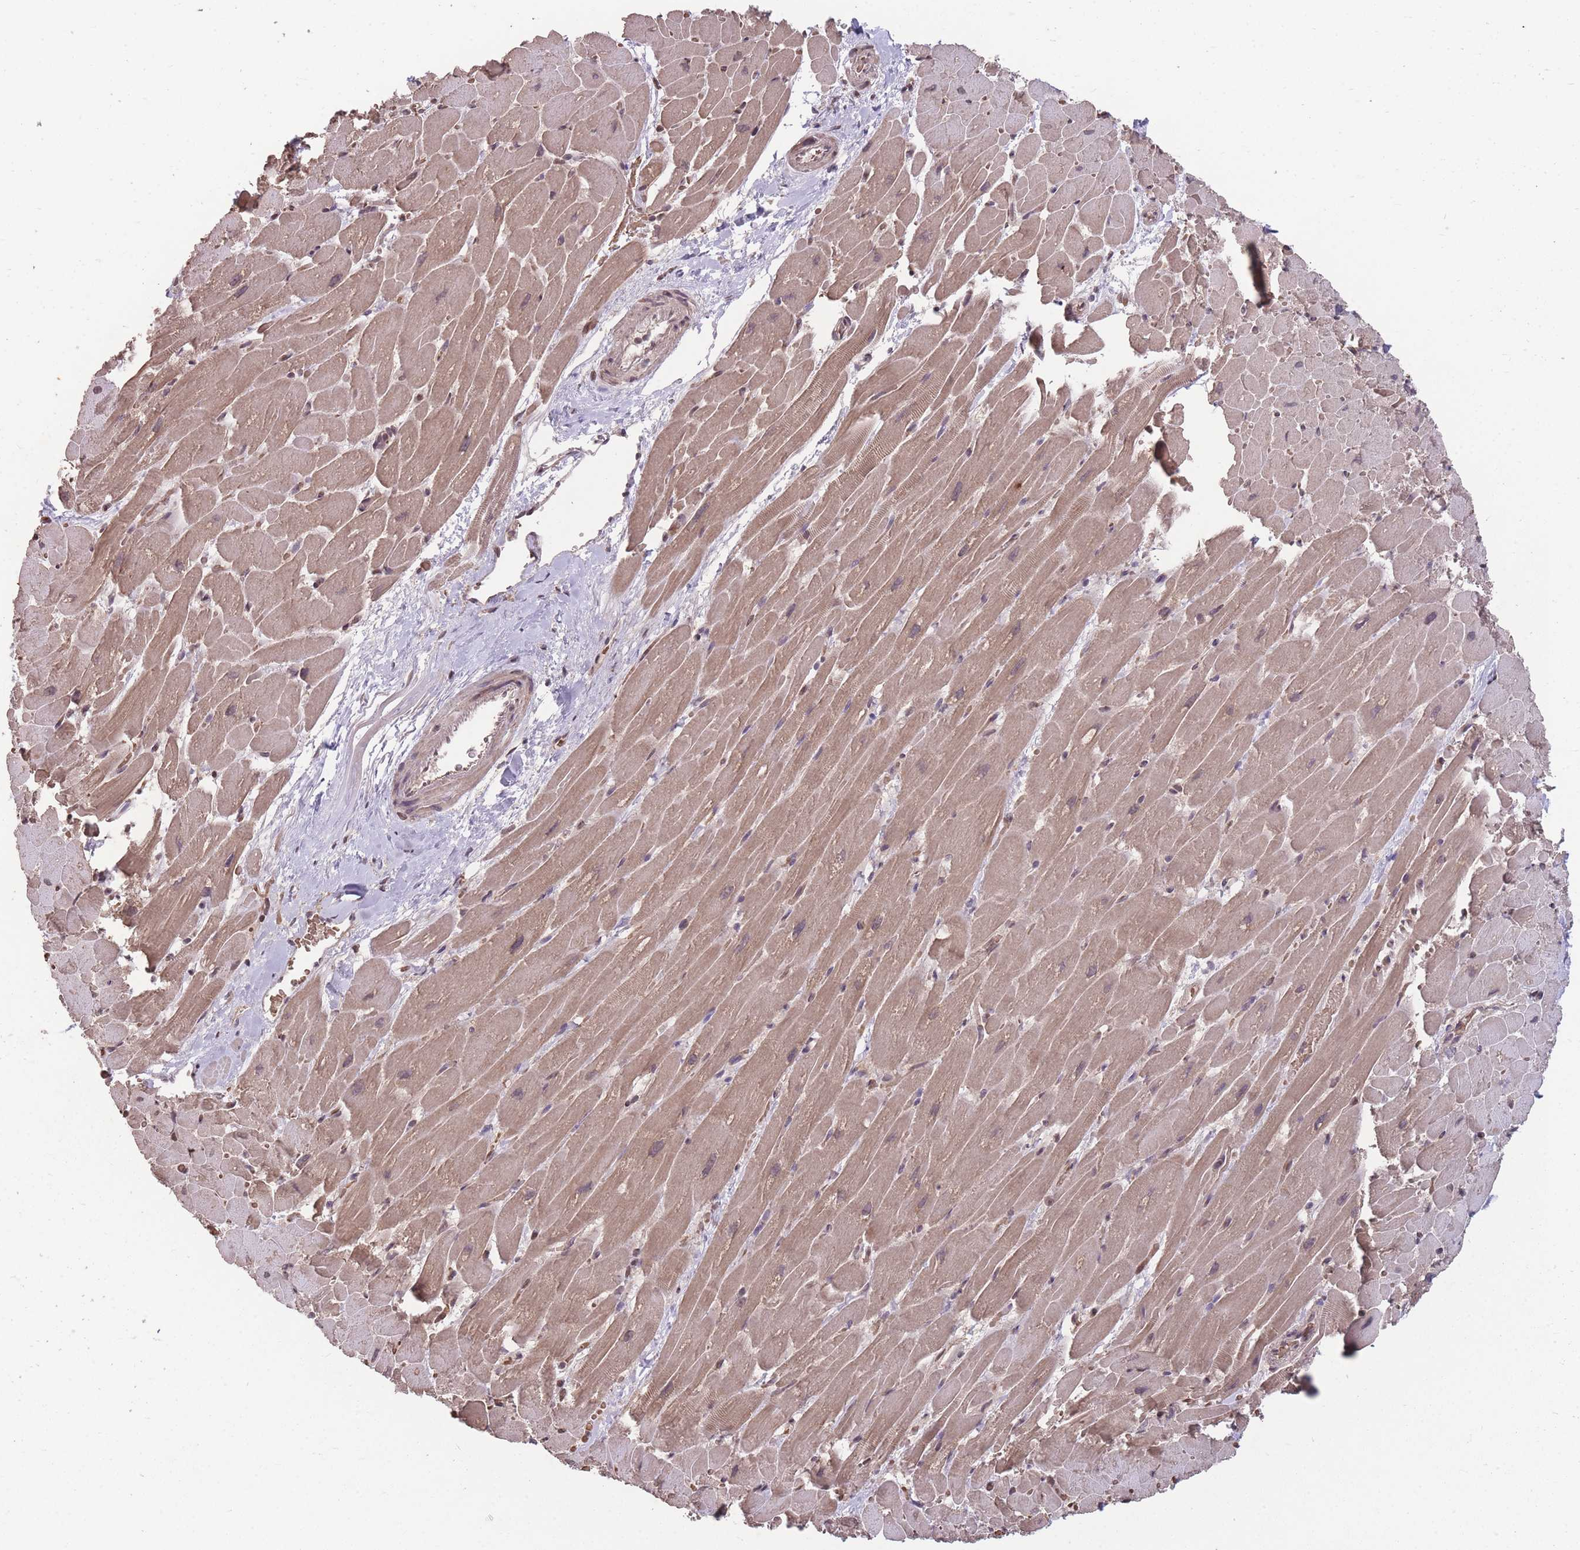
{"staining": {"intensity": "moderate", "quantity": ">75%", "location": "cytoplasmic/membranous,nuclear"}, "tissue": "heart muscle", "cell_type": "Cardiomyocytes", "image_type": "normal", "snomed": [{"axis": "morphology", "description": "Normal tissue, NOS"}, {"axis": "topography", "description": "Heart"}], "caption": "Immunohistochemical staining of unremarkable human heart muscle demonstrates >75% levels of moderate cytoplasmic/membranous,nuclear protein expression in about >75% of cardiomyocytes. The staining is performed using DAB (3,3'-diaminobenzidine) brown chromogen to label protein expression. The nuclei are counter-stained blue using hematoxylin.", "gene": "GGT5", "patient": {"sex": "male", "age": 37}}